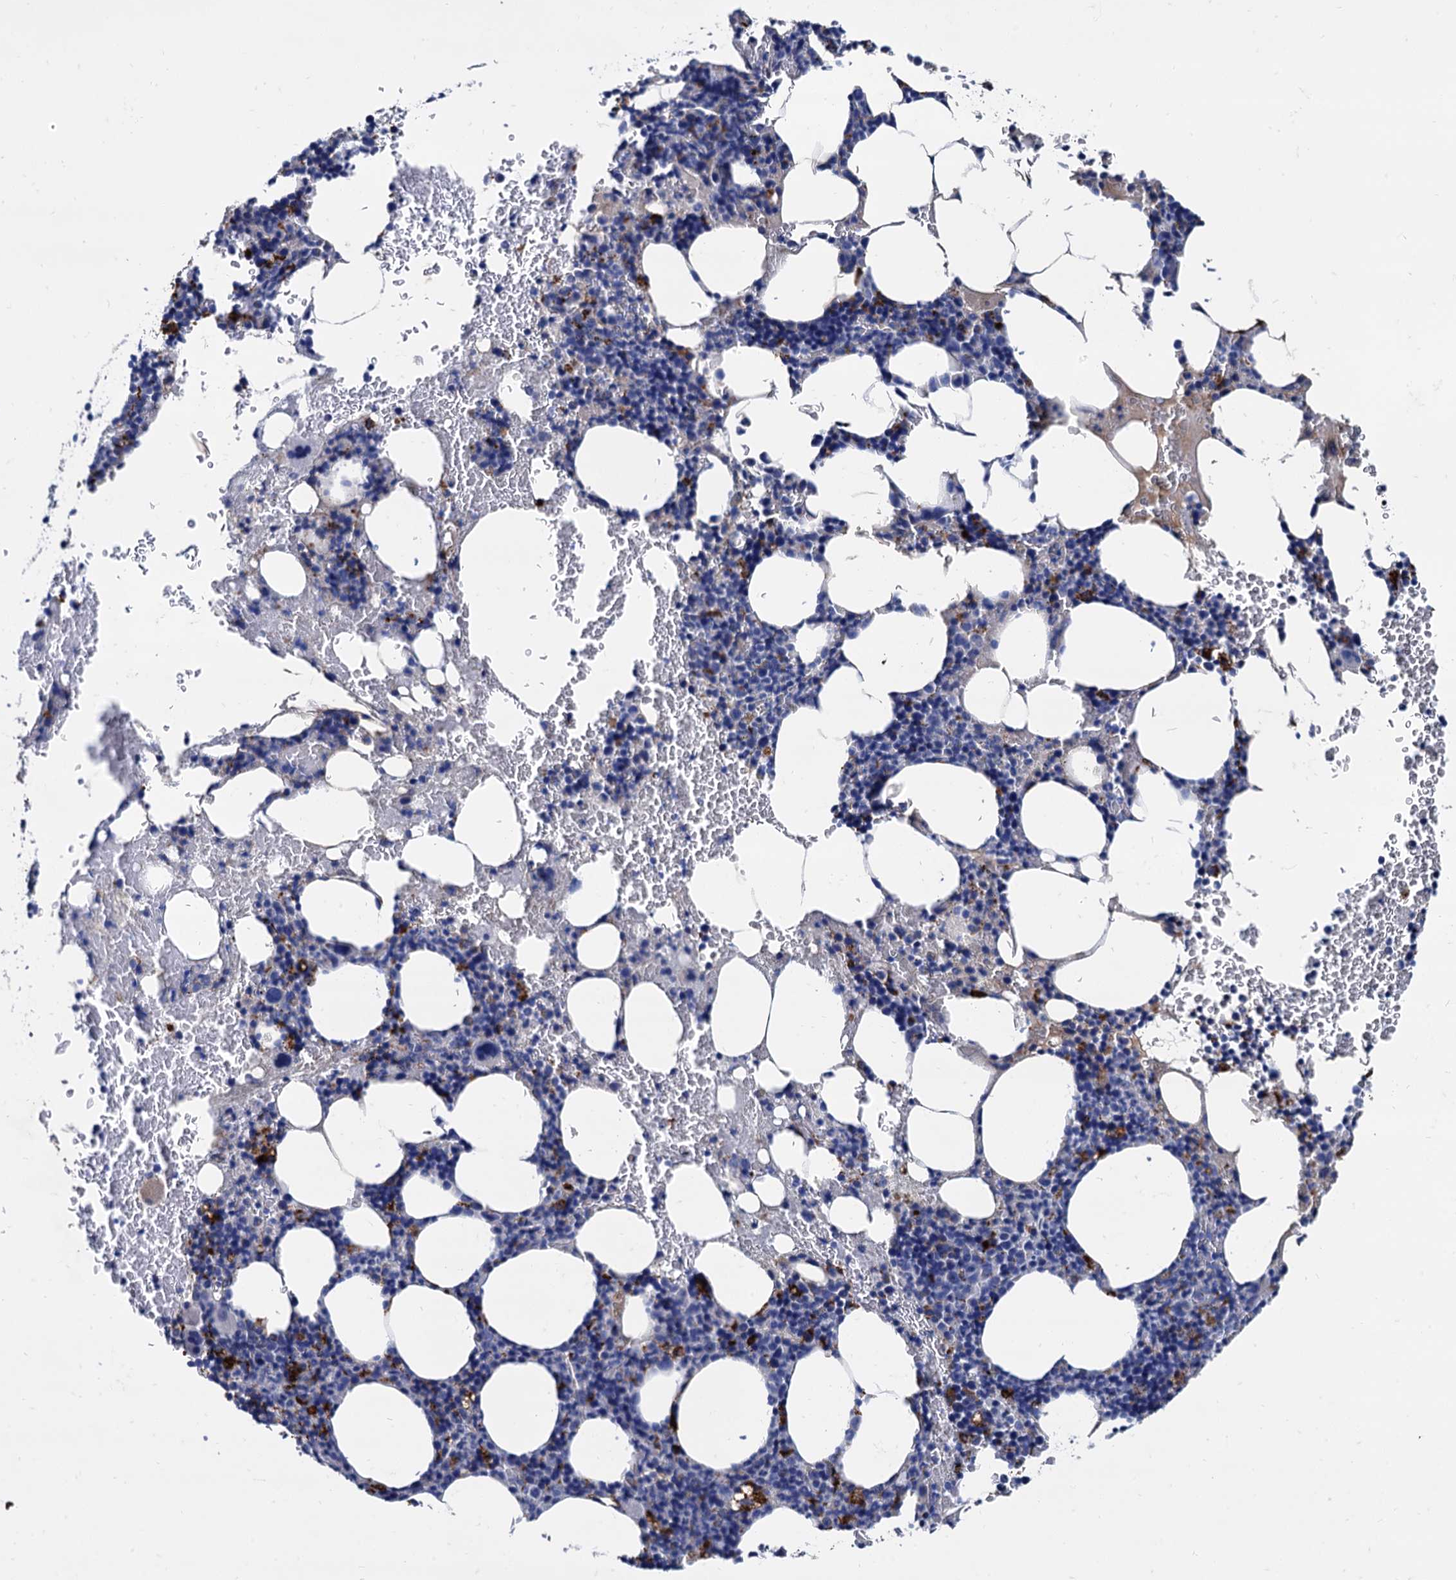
{"staining": {"intensity": "moderate", "quantity": "<25%", "location": "cytoplasmic/membranous"}, "tissue": "bone marrow", "cell_type": "Hematopoietic cells", "image_type": "normal", "snomed": [{"axis": "morphology", "description": "Normal tissue, NOS"}, {"axis": "topography", "description": "Bone marrow"}], "caption": "Moderate cytoplasmic/membranous staining is identified in about <25% of hematopoietic cells in normal bone marrow.", "gene": "APOD", "patient": {"sex": "female", "age": 77}}